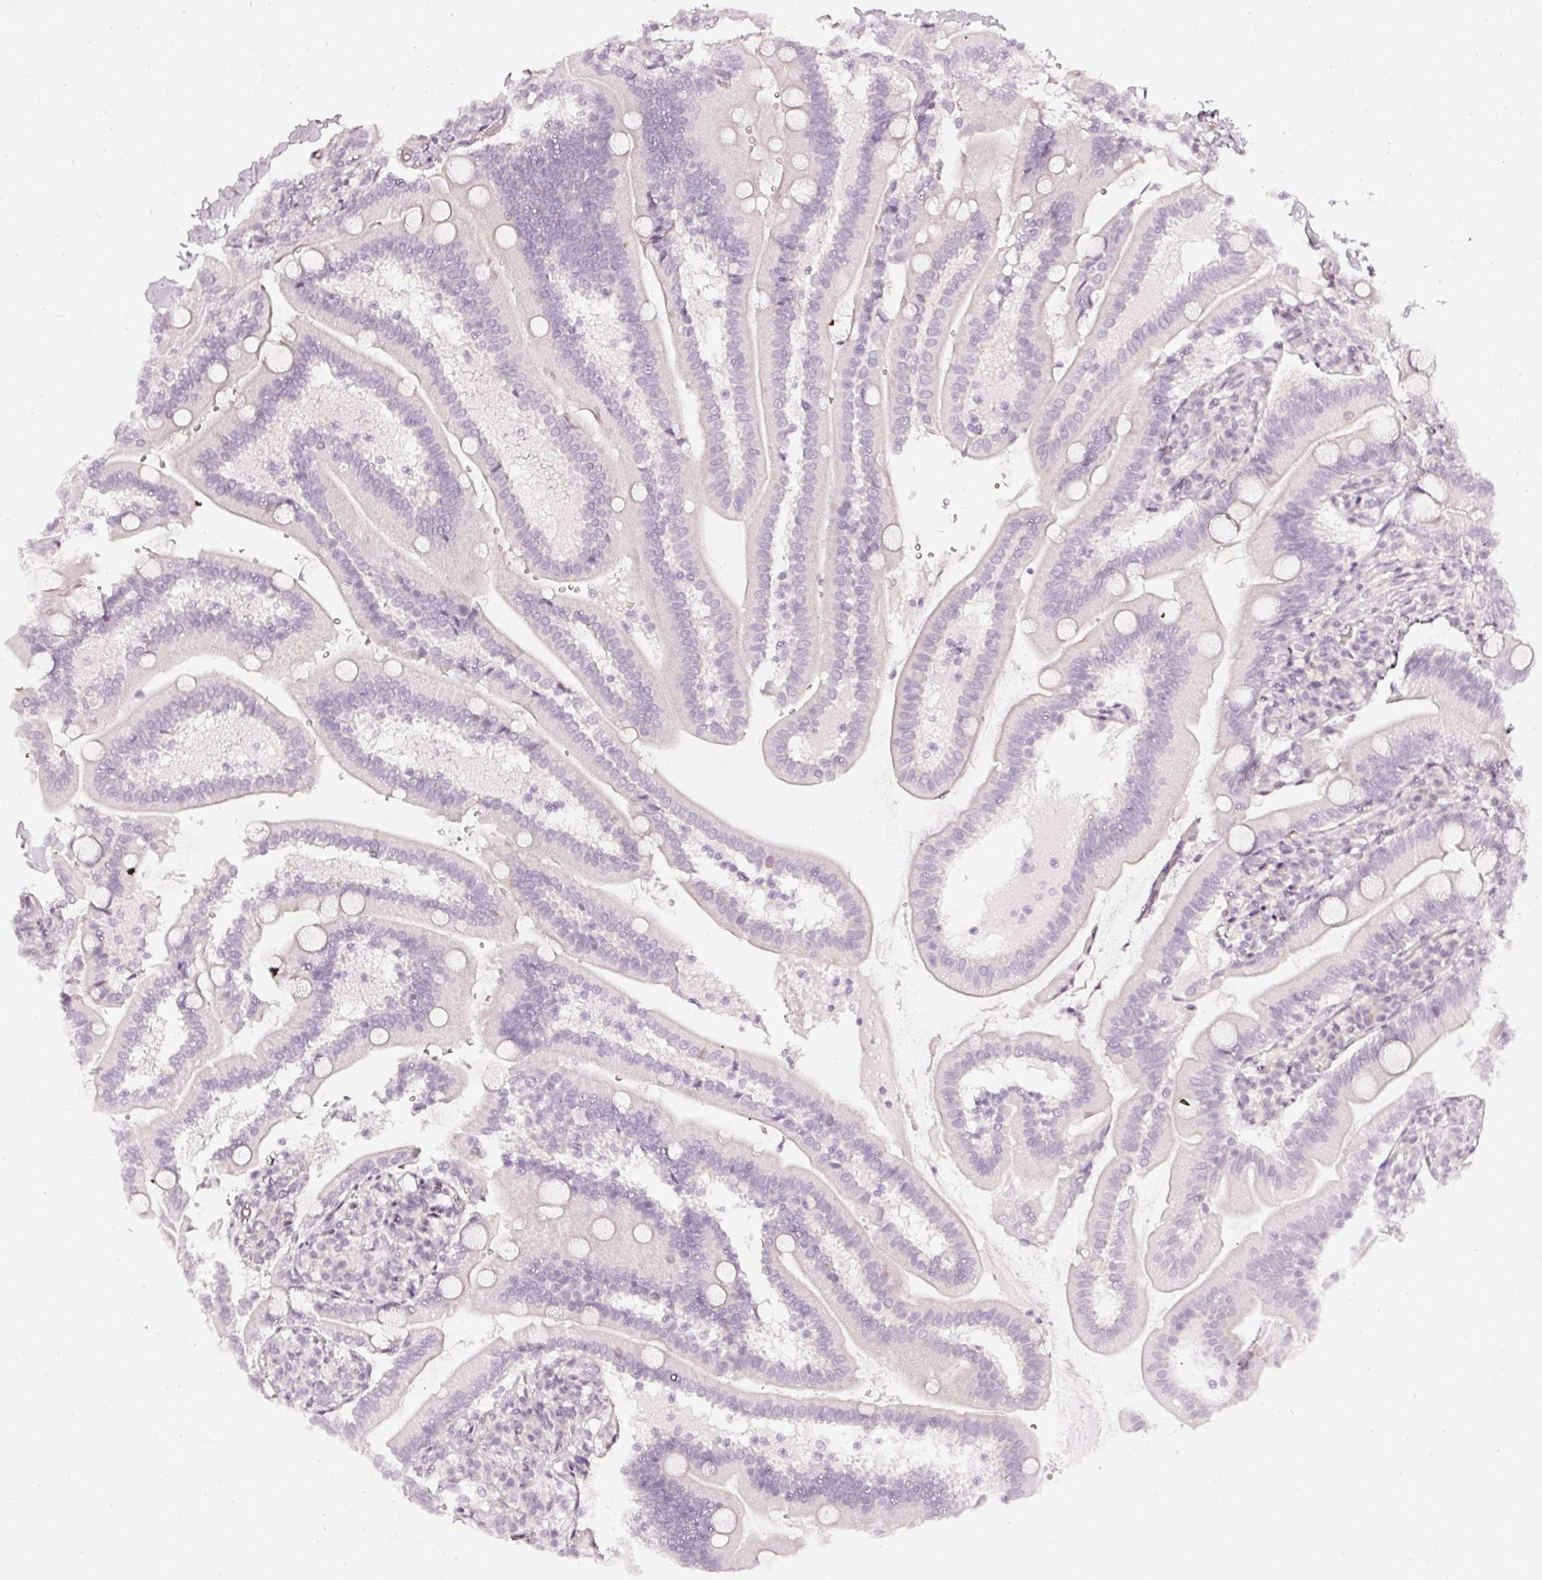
{"staining": {"intensity": "negative", "quantity": "none", "location": "none"}, "tissue": "duodenum", "cell_type": "Glandular cells", "image_type": "normal", "snomed": [{"axis": "morphology", "description": "Normal tissue, NOS"}, {"axis": "topography", "description": "Duodenum"}], "caption": "Image shows no protein staining in glandular cells of unremarkable duodenum.", "gene": "CNP", "patient": {"sex": "female", "age": 67}}